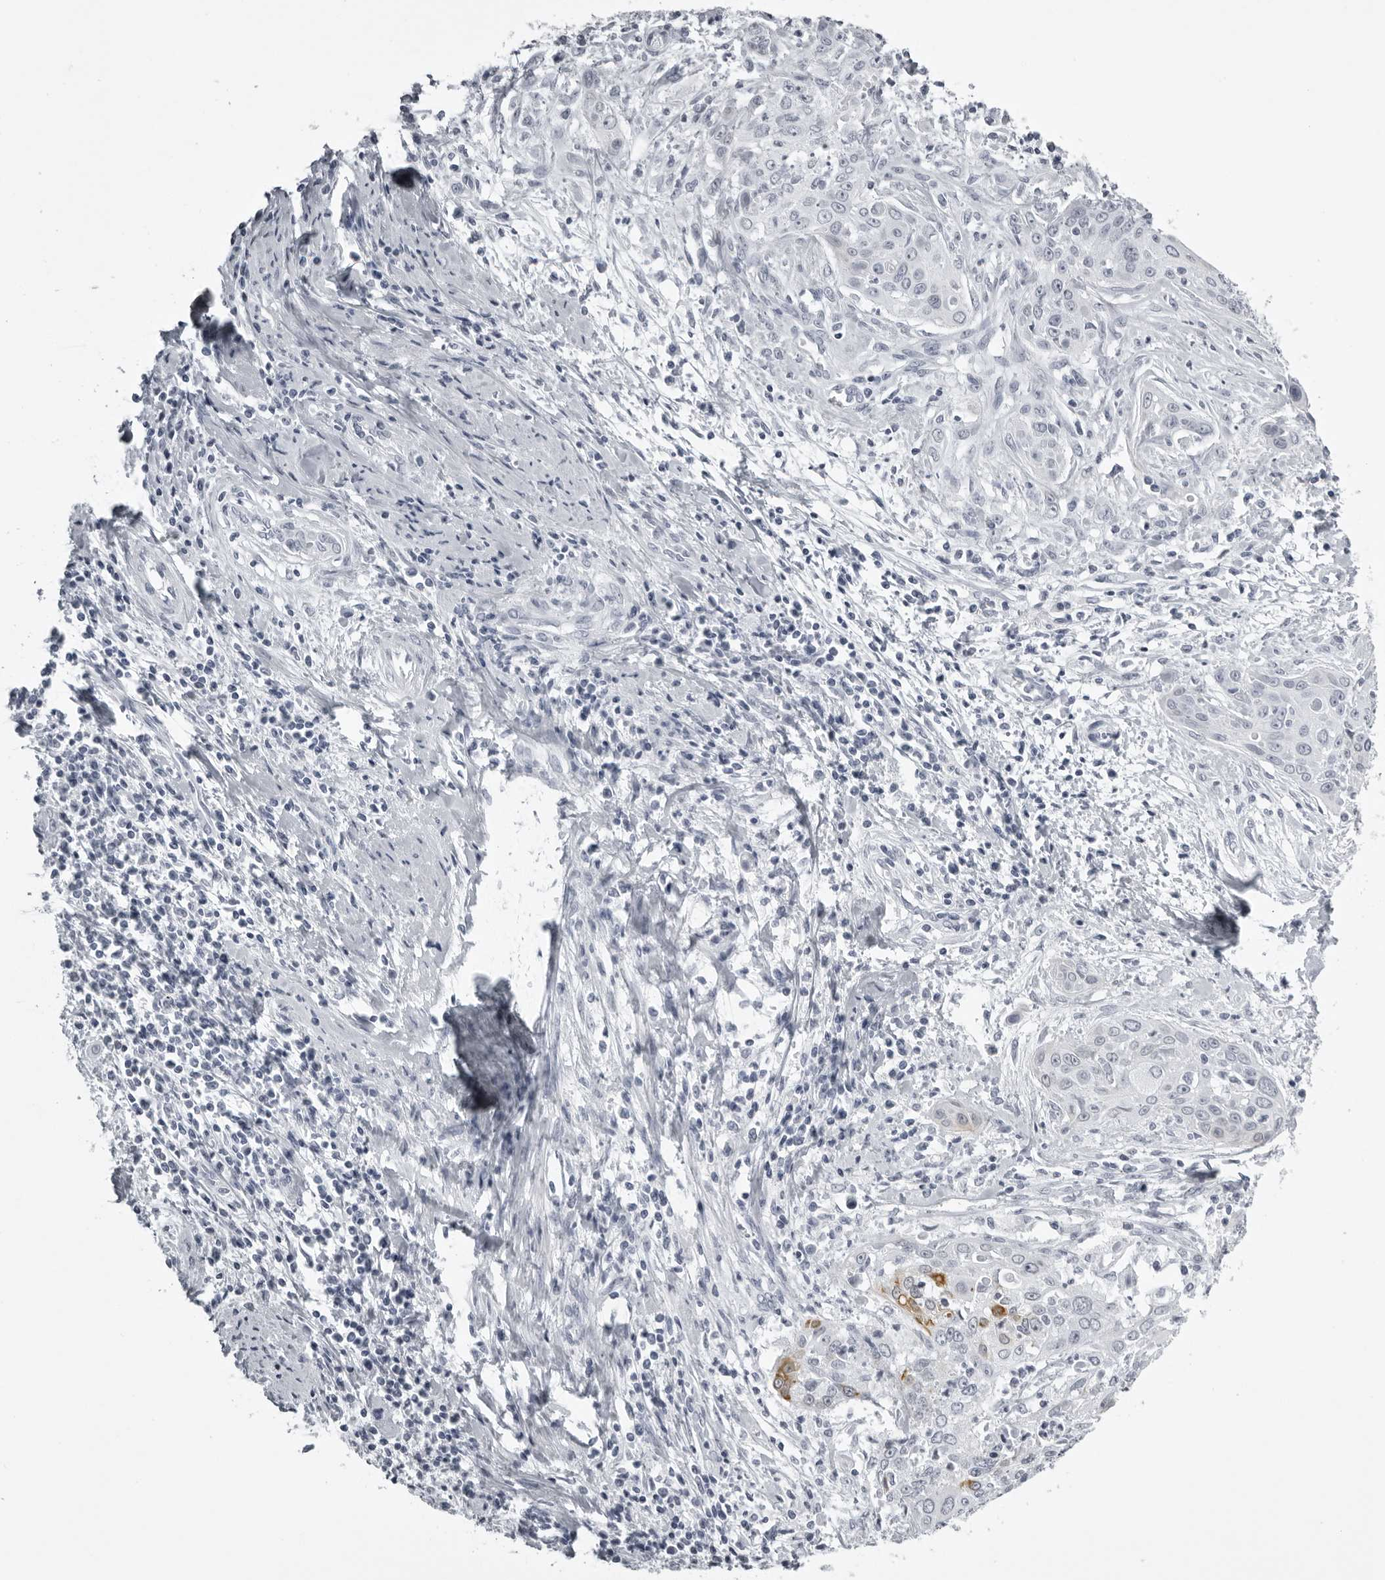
{"staining": {"intensity": "moderate", "quantity": "<25%", "location": "cytoplasmic/membranous"}, "tissue": "cervical cancer", "cell_type": "Tumor cells", "image_type": "cancer", "snomed": [{"axis": "morphology", "description": "Squamous cell carcinoma, NOS"}, {"axis": "topography", "description": "Cervix"}], "caption": "High-power microscopy captured an IHC photomicrograph of cervical cancer, revealing moderate cytoplasmic/membranous positivity in approximately <25% of tumor cells.", "gene": "UROD", "patient": {"sex": "female", "age": 55}}